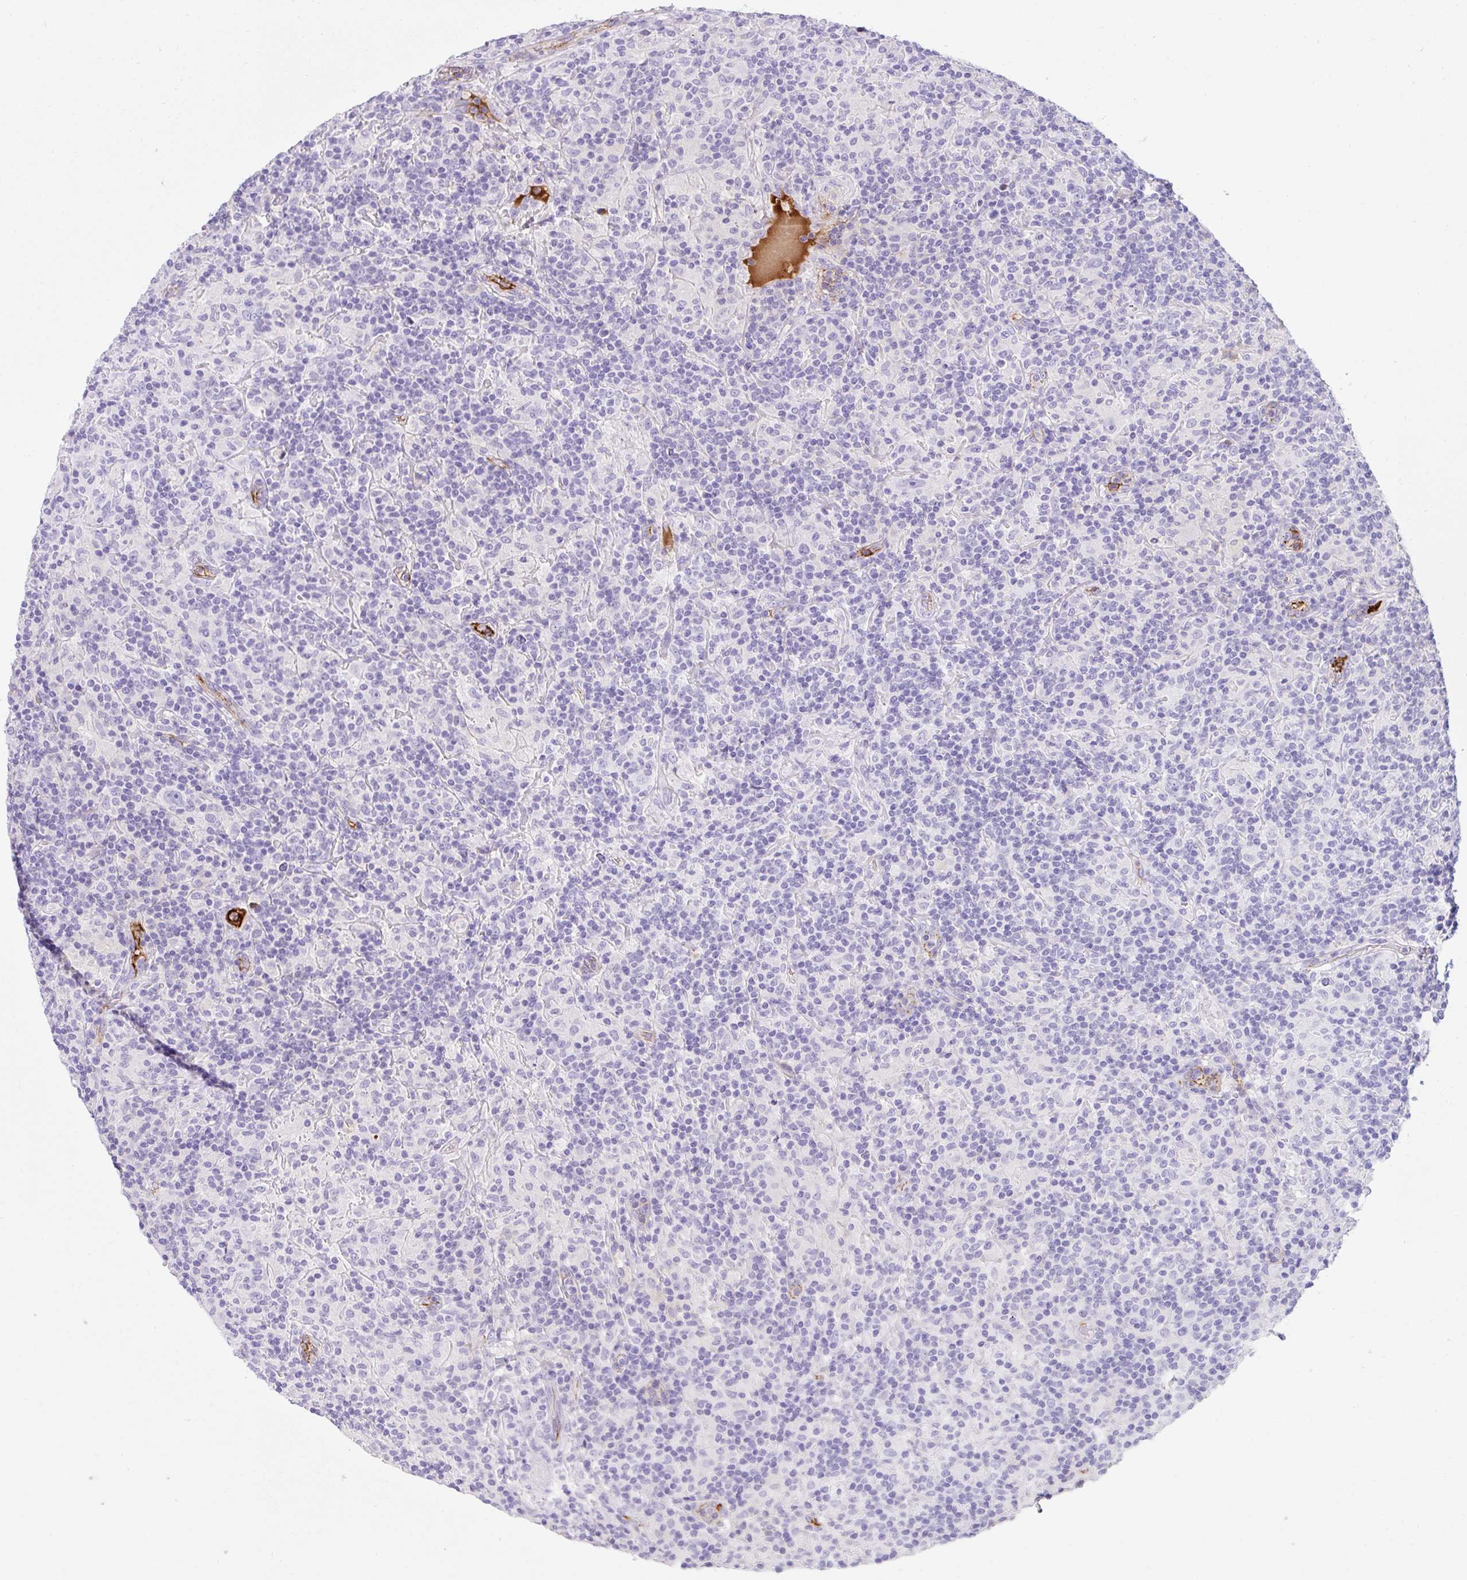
{"staining": {"intensity": "negative", "quantity": "none", "location": "none"}, "tissue": "lymphoma", "cell_type": "Tumor cells", "image_type": "cancer", "snomed": [{"axis": "morphology", "description": "Hodgkin's disease, NOS"}, {"axis": "topography", "description": "Lymph node"}], "caption": "IHC of Hodgkin's disease demonstrates no staining in tumor cells. (Stains: DAB (3,3'-diaminobenzidine) IHC with hematoxylin counter stain, Microscopy: brightfield microscopy at high magnification).", "gene": "APOC4-APOC2", "patient": {"sex": "male", "age": 70}}